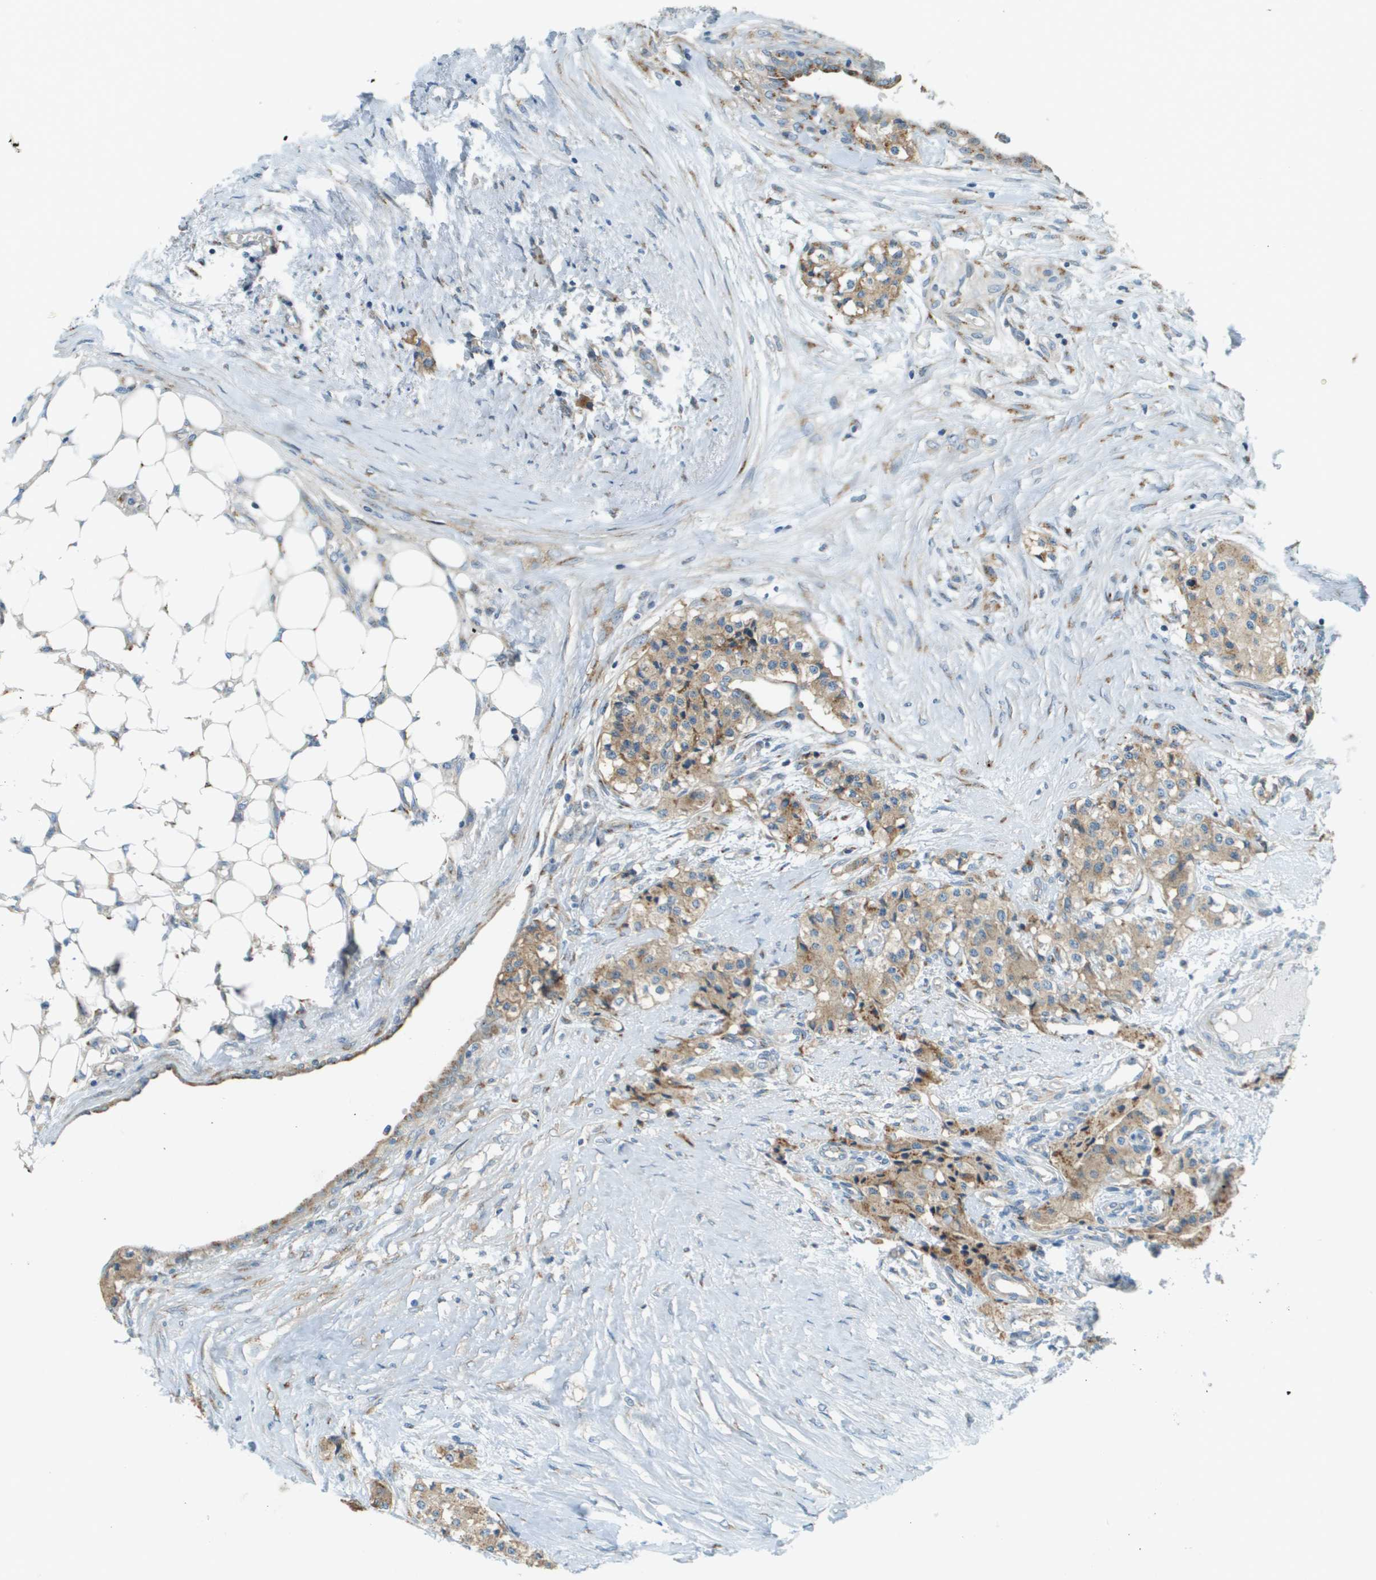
{"staining": {"intensity": "moderate", "quantity": ">75%", "location": "cytoplasmic/membranous"}, "tissue": "carcinoid", "cell_type": "Tumor cells", "image_type": "cancer", "snomed": [{"axis": "morphology", "description": "Carcinoid, malignant, NOS"}, {"axis": "topography", "description": "Colon"}], "caption": "Tumor cells demonstrate medium levels of moderate cytoplasmic/membranous expression in approximately >75% of cells in human carcinoid.", "gene": "ACBD3", "patient": {"sex": "female", "age": 52}}